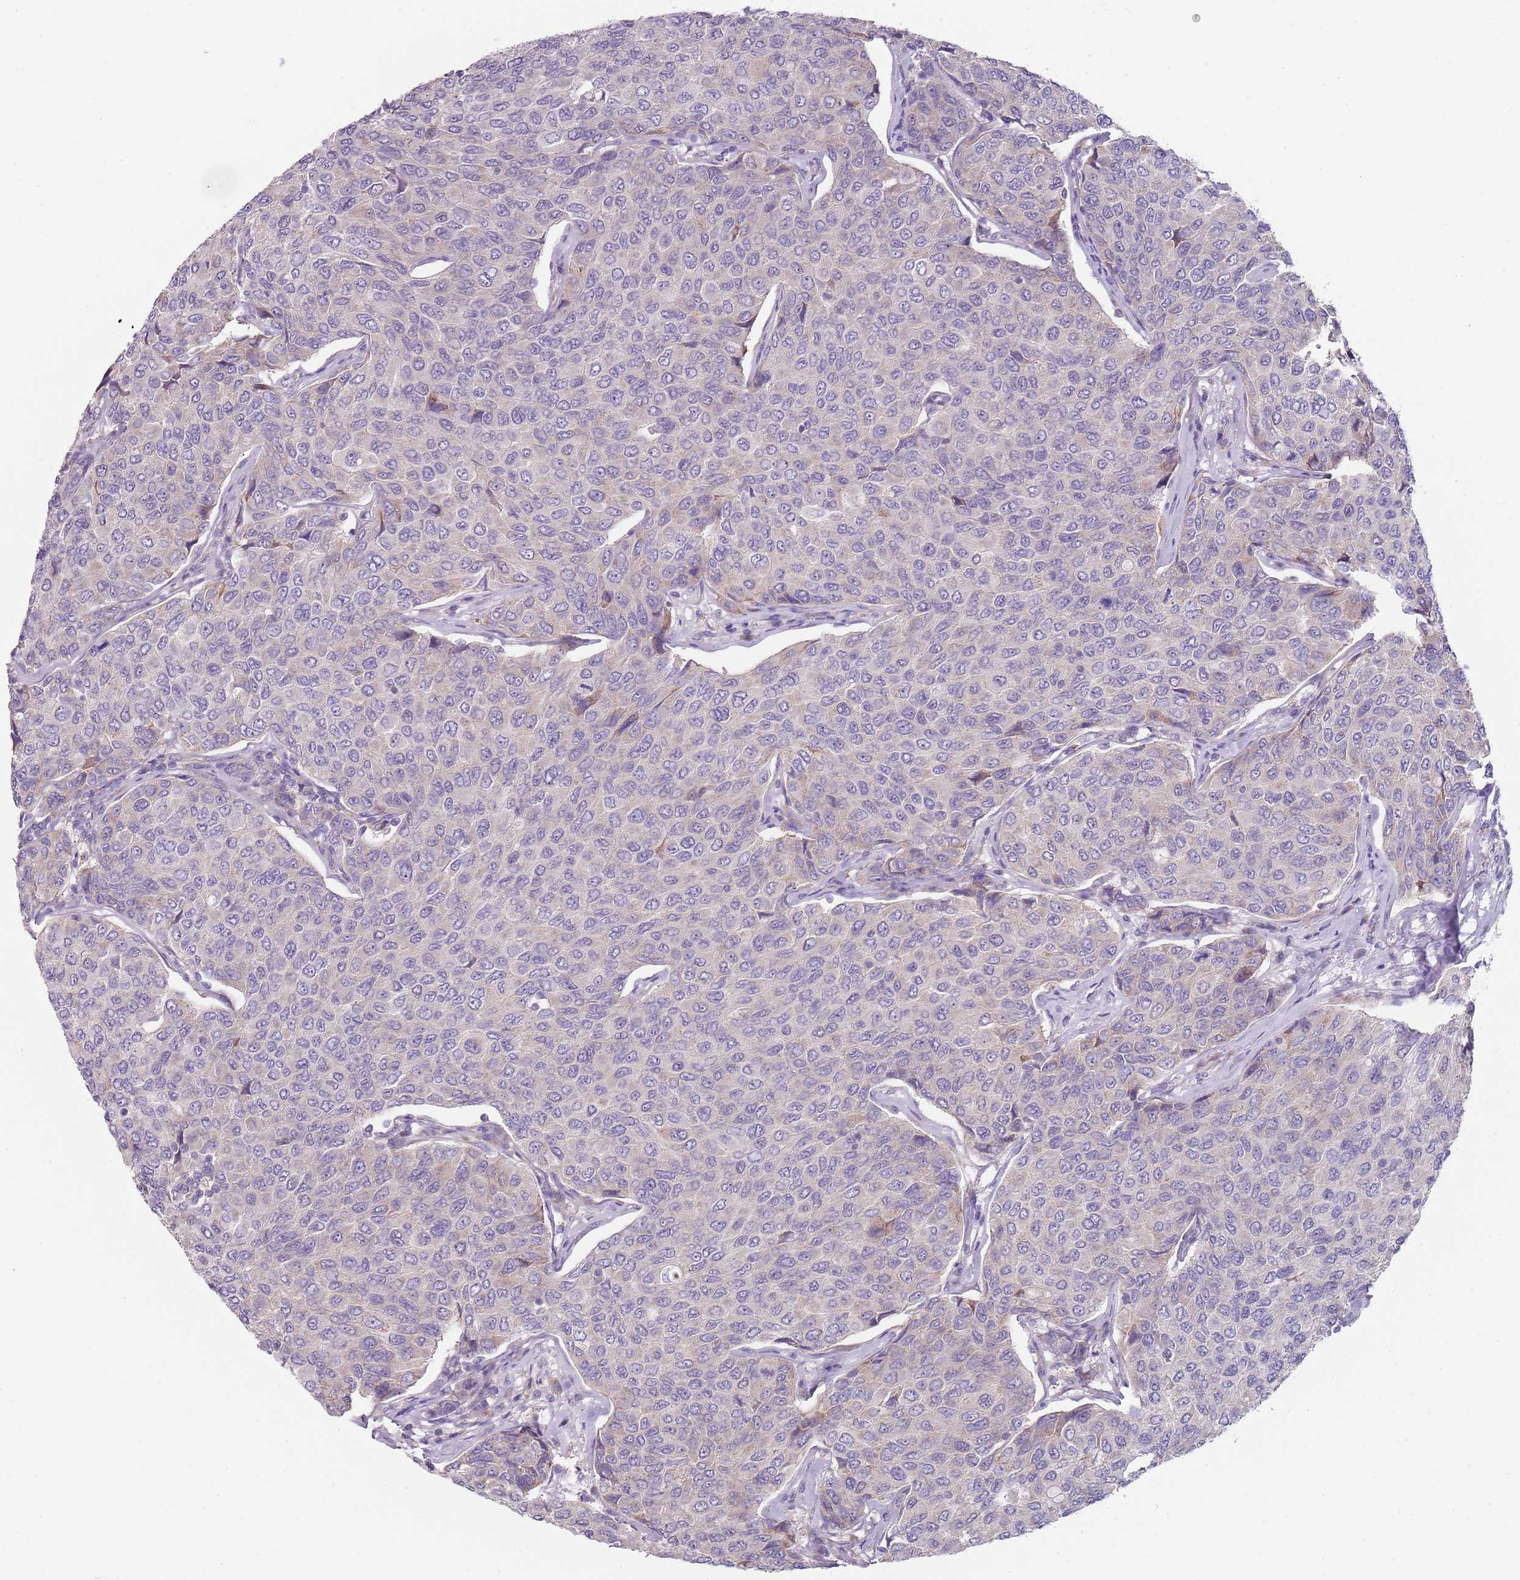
{"staining": {"intensity": "negative", "quantity": "none", "location": "none"}, "tissue": "breast cancer", "cell_type": "Tumor cells", "image_type": "cancer", "snomed": [{"axis": "morphology", "description": "Duct carcinoma"}, {"axis": "topography", "description": "Breast"}], "caption": "Tumor cells are negative for brown protein staining in infiltrating ductal carcinoma (breast).", "gene": "SLC26A6", "patient": {"sex": "female", "age": 55}}